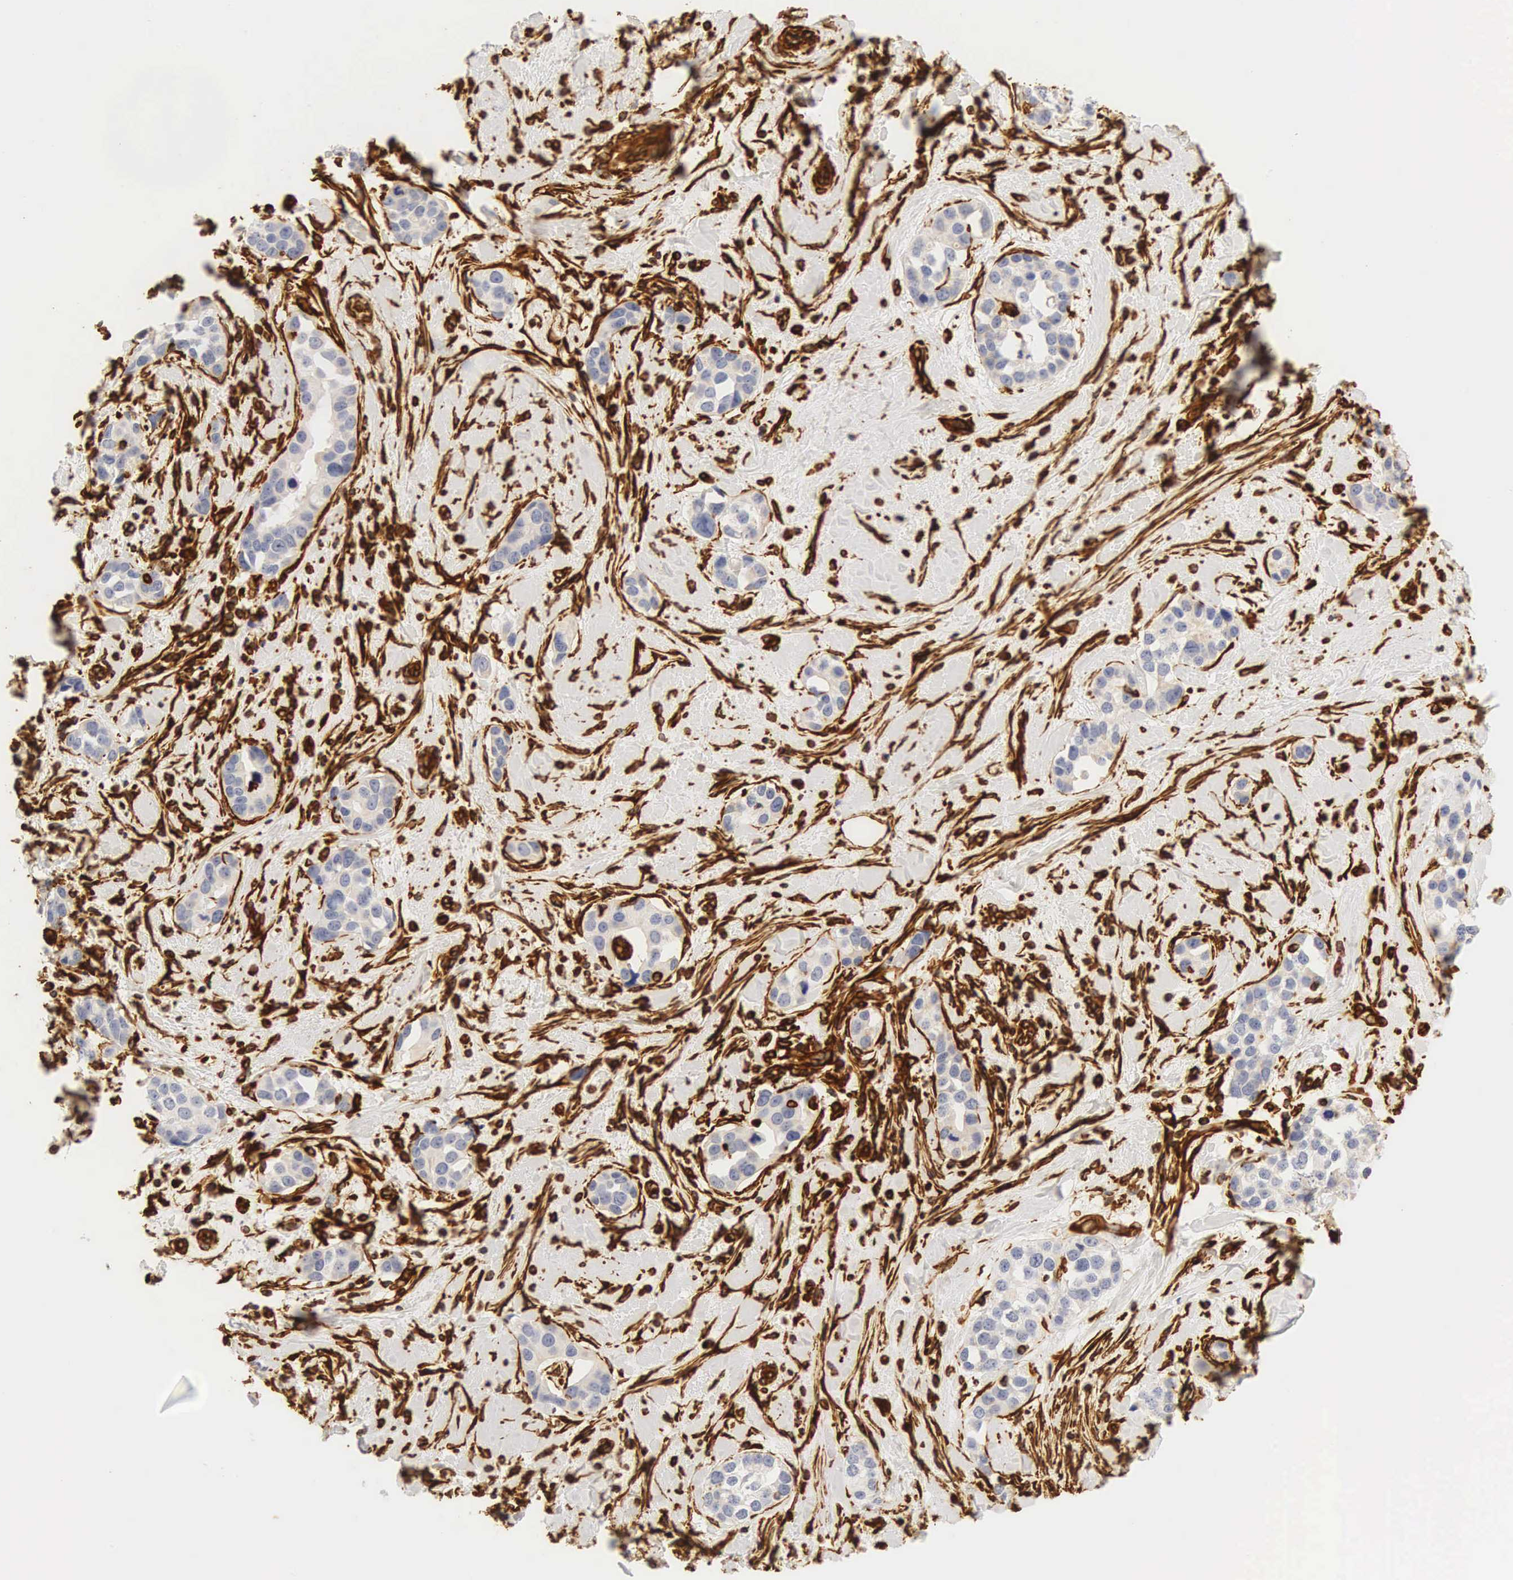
{"staining": {"intensity": "negative", "quantity": "none", "location": "none"}, "tissue": "breast cancer", "cell_type": "Tumor cells", "image_type": "cancer", "snomed": [{"axis": "morphology", "description": "Duct carcinoma"}, {"axis": "topography", "description": "Breast"}], "caption": "Immunohistochemical staining of infiltrating ductal carcinoma (breast) exhibits no significant staining in tumor cells. (Stains: DAB immunohistochemistry with hematoxylin counter stain, Microscopy: brightfield microscopy at high magnification).", "gene": "VIM", "patient": {"sex": "female", "age": 55}}